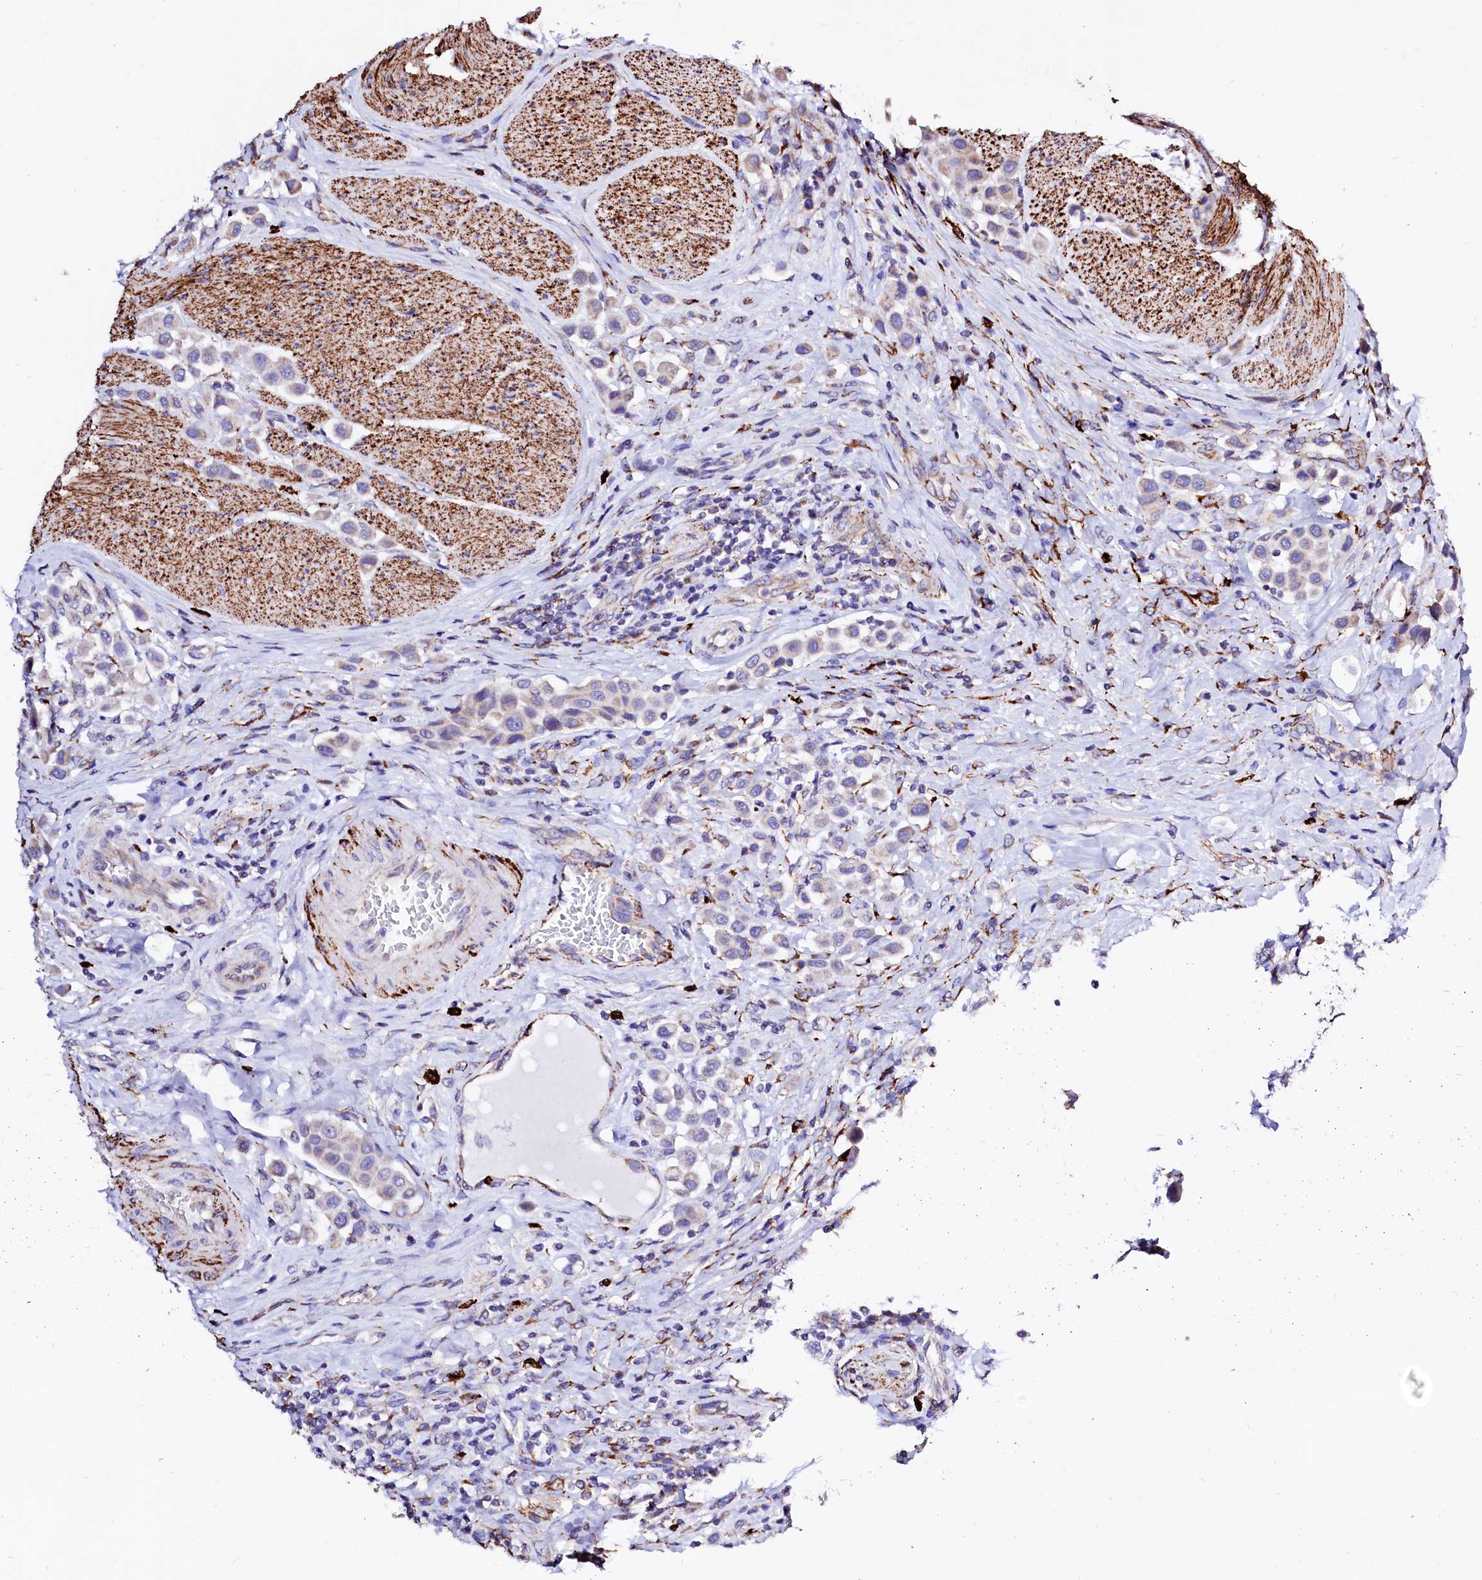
{"staining": {"intensity": "negative", "quantity": "none", "location": "none"}, "tissue": "urothelial cancer", "cell_type": "Tumor cells", "image_type": "cancer", "snomed": [{"axis": "morphology", "description": "Urothelial carcinoma, High grade"}, {"axis": "topography", "description": "Urinary bladder"}], "caption": "The immunohistochemistry (IHC) photomicrograph has no significant positivity in tumor cells of urothelial cancer tissue.", "gene": "MAOB", "patient": {"sex": "male", "age": 50}}